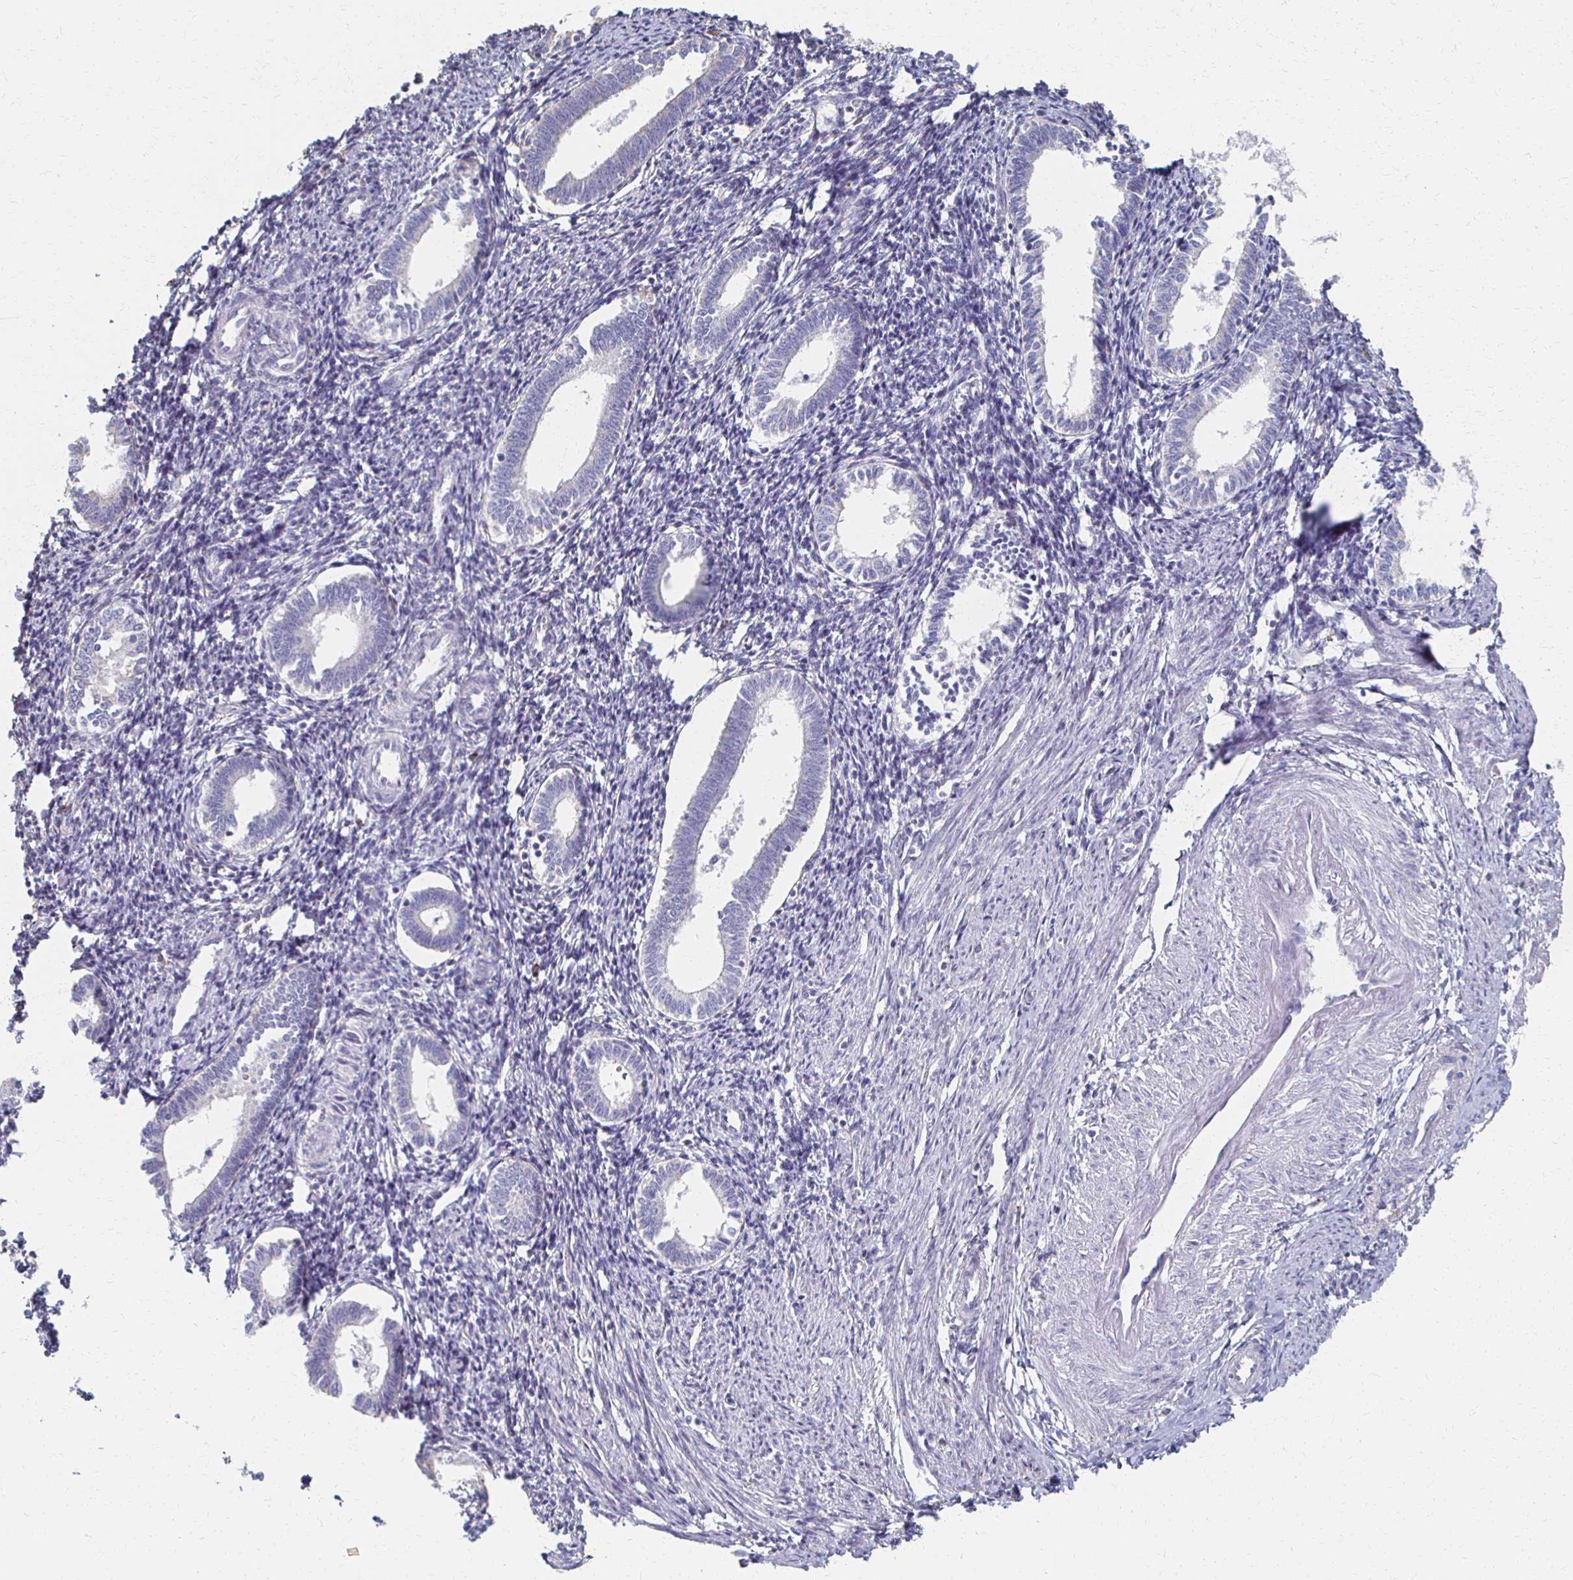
{"staining": {"intensity": "negative", "quantity": "none", "location": "none"}, "tissue": "endometrium", "cell_type": "Cells in endometrial stroma", "image_type": "normal", "snomed": [{"axis": "morphology", "description": "Normal tissue, NOS"}, {"axis": "topography", "description": "Endometrium"}], "caption": "DAB immunohistochemical staining of normal human endometrium demonstrates no significant staining in cells in endometrial stroma. The staining was performed using DAB to visualize the protein expression in brown, while the nuclei were stained in blue with hematoxylin (Magnification: 20x).", "gene": "ATP1A3", "patient": {"sex": "female", "age": 41}}